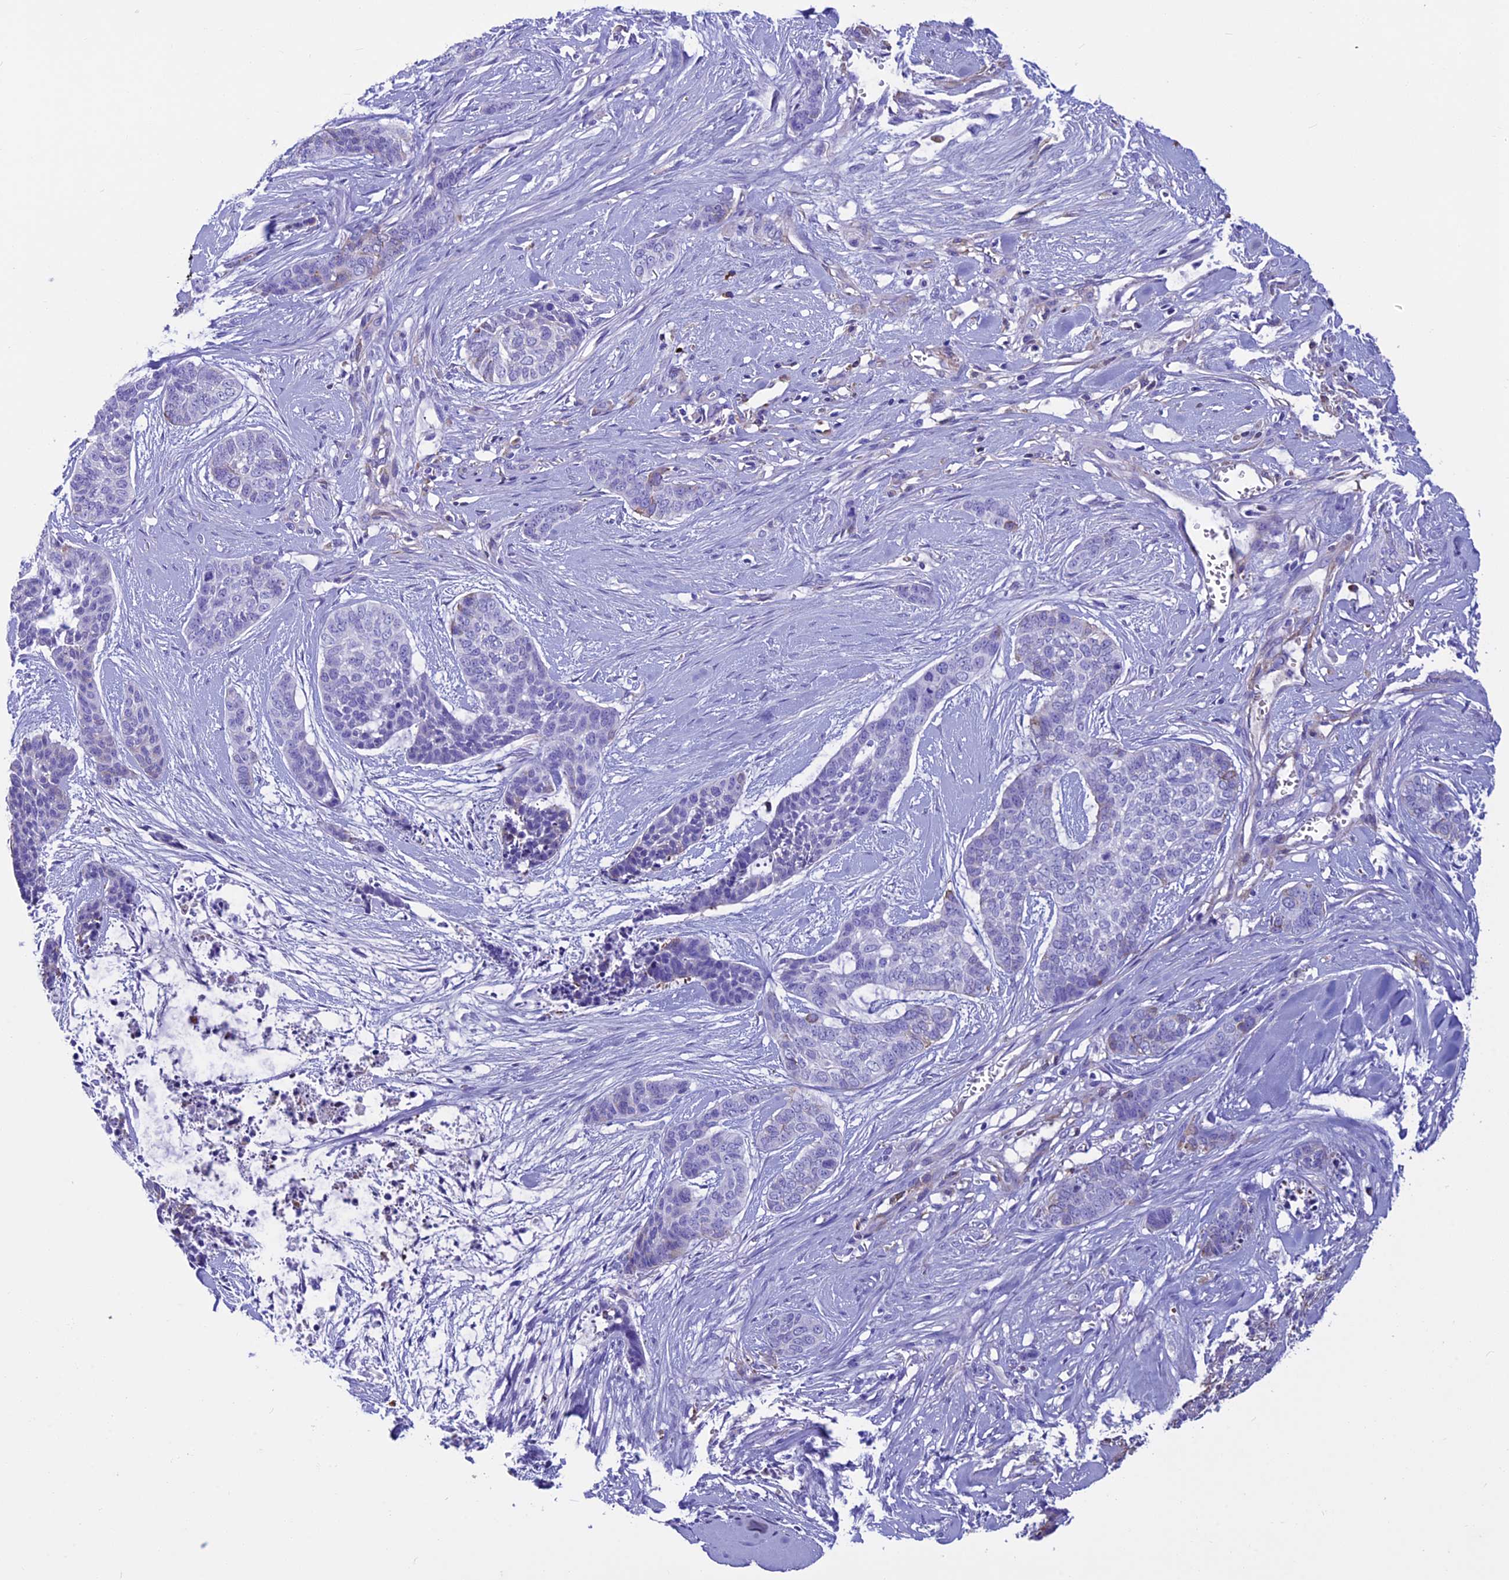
{"staining": {"intensity": "negative", "quantity": "none", "location": "none"}, "tissue": "skin cancer", "cell_type": "Tumor cells", "image_type": "cancer", "snomed": [{"axis": "morphology", "description": "Basal cell carcinoma"}, {"axis": "topography", "description": "Skin"}], "caption": "The photomicrograph reveals no staining of tumor cells in skin basal cell carcinoma. The staining is performed using DAB (3,3'-diaminobenzidine) brown chromogen with nuclei counter-stained in using hematoxylin.", "gene": "IGSF6", "patient": {"sex": "female", "age": 64}}